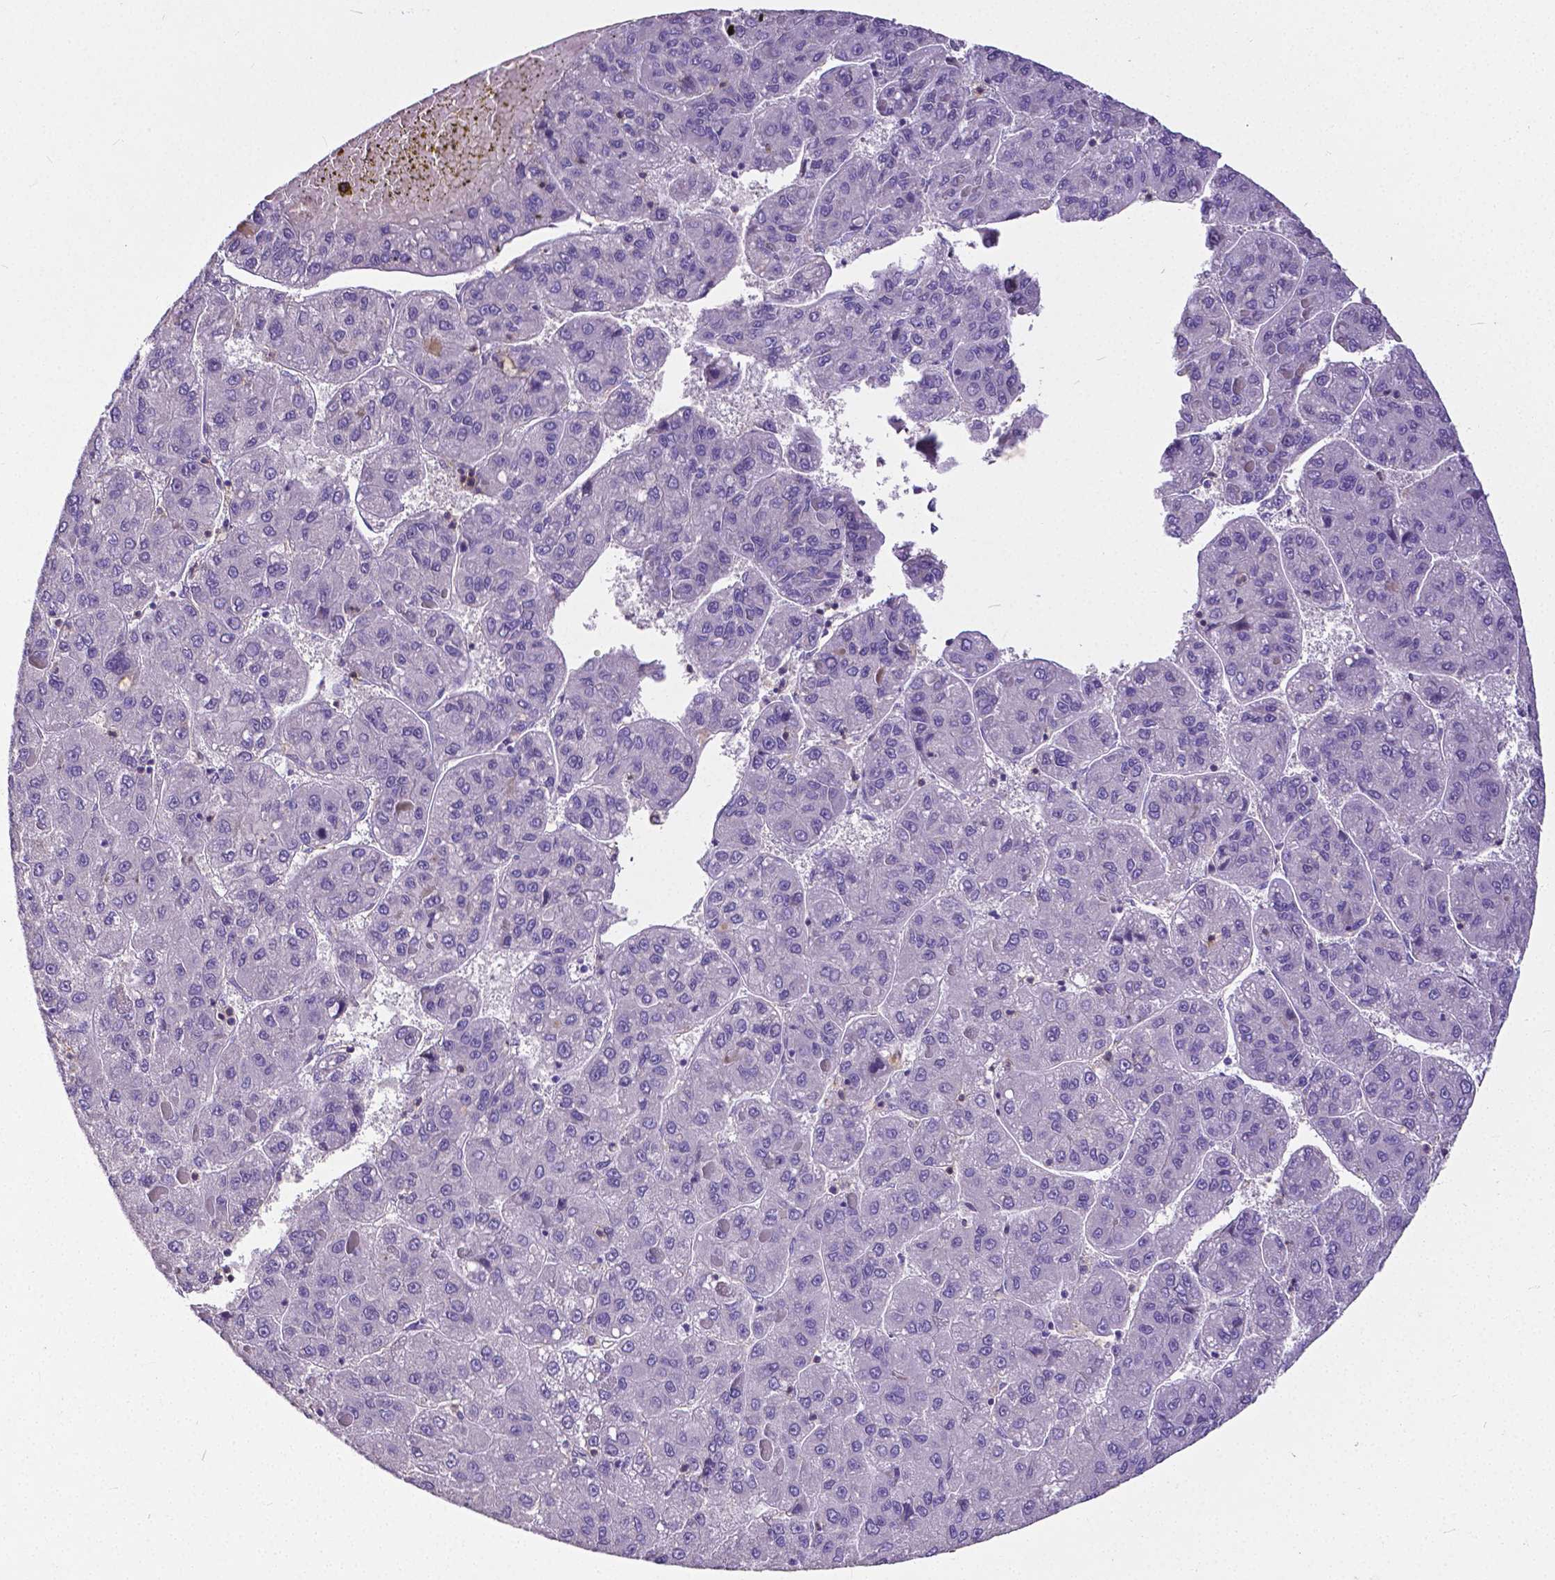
{"staining": {"intensity": "negative", "quantity": "none", "location": "none"}, "tissue": "liver cancer", "cell_type": "Tumor cells", "image_type": "cancer", "snomed": [{"axis": "morphology", "description": "Carcinoma, Hepatocellular, NOS"}, {"axis": "topography", "description": "Liver"}], "caption": "The IHC image has no significant staining in tumor cells of liver hepatocellular carcinoma tissue.", "gene": "CD4", "patient": {"sex": "female", "age": 82}}